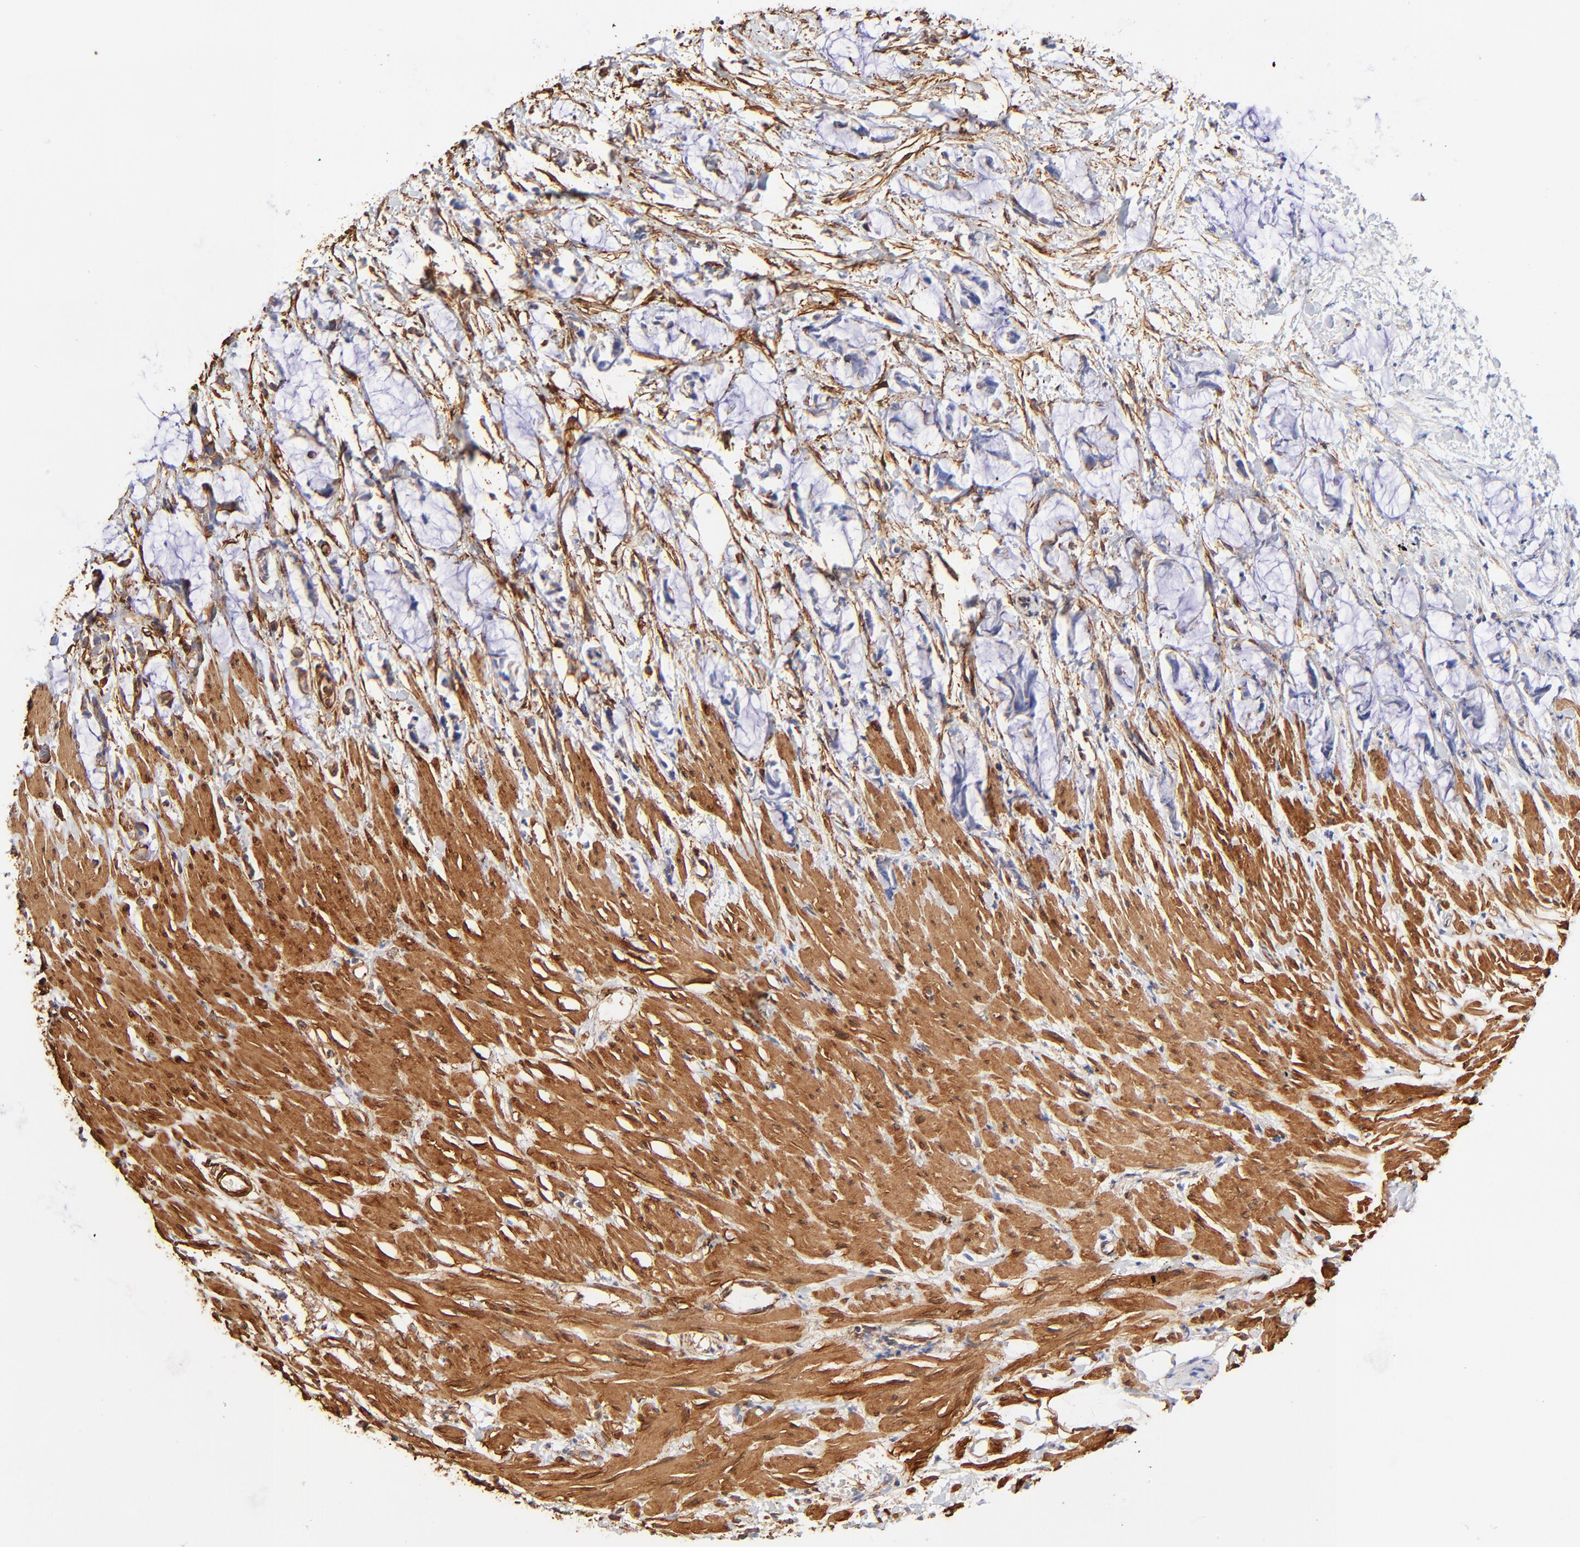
{"staining": {"intensity": "negative", "quantity": "none", "location": "none"}, "tissue": "colorectal cancer", "cell_type": "Tumor cells", "image_type": "cancer", "snomed": [{"axis": "morphology", "description": "Adenocarcinoma, NOS"}, {"axis": "topography", "description": "Colon"}], "caption": "This is a image of immunohistochemistry (IHC) staining of adenocarcinoma (colorectal), which shows no expression in tumor cells.", "gene": "FLNA", "patient": {"sex": "male", "age": 14}}